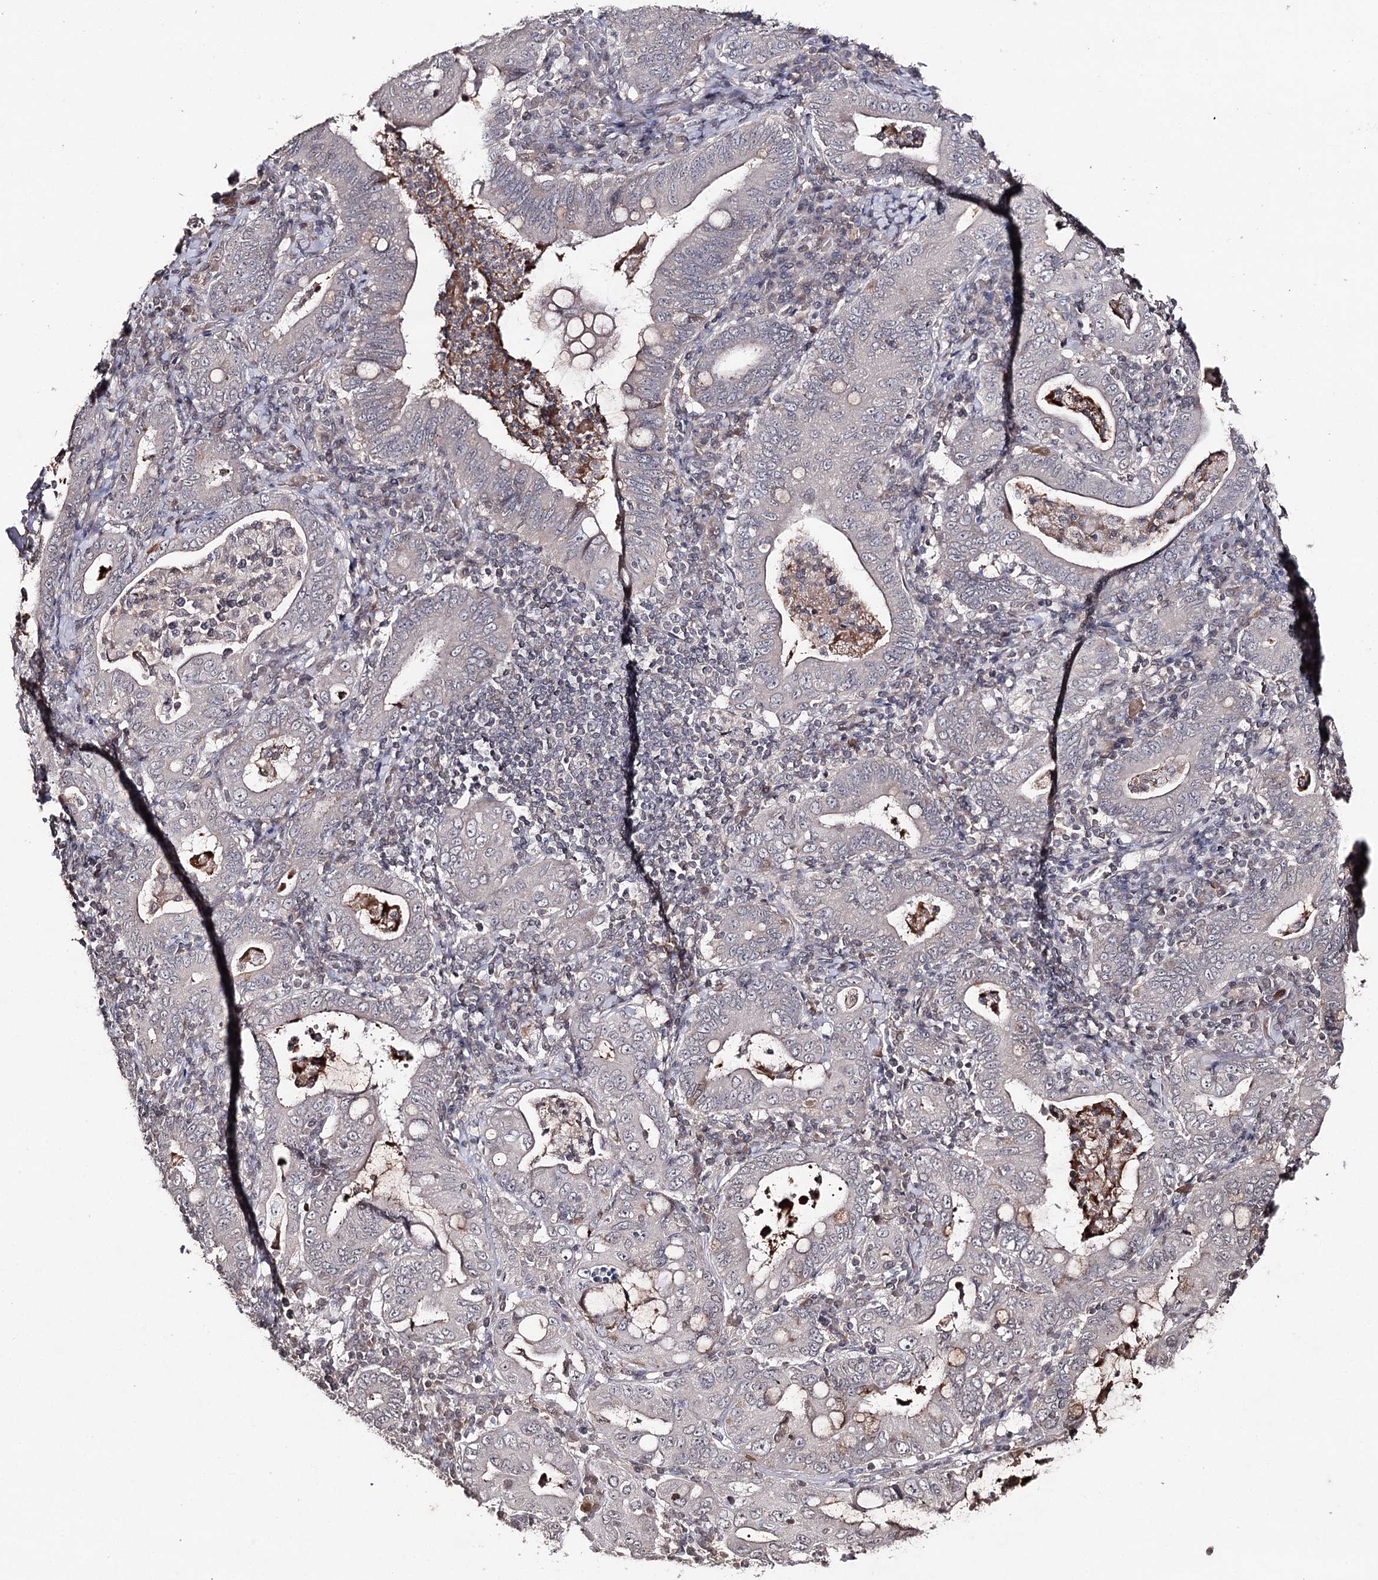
{"staining": {"intensity": "negative", "quantity": "none", "location": "none"}, "tissue": "stomach cancer", "cell_type": "Tumor cells", "image_type": "cancer", "snomed": [{"axis": "morphology", "description": "Normal tissue, NOS"}, {"axis": "morphology", "description": "Adenocarcinoma, NOS"}, {"axis": "topography", "description": "Esophagus"}, {"axis": "topography", "description": "Stomach, upper"}, {"axis": "topography", "description": "Peripheral nerve tissue"}], "caption": "An image of adenocarcinoma (stomach) stained for a protein exhibits no brown staining in tumor cells.", "gene": "SYNGR3", "patient": {"sex": "male", "age": 62}}